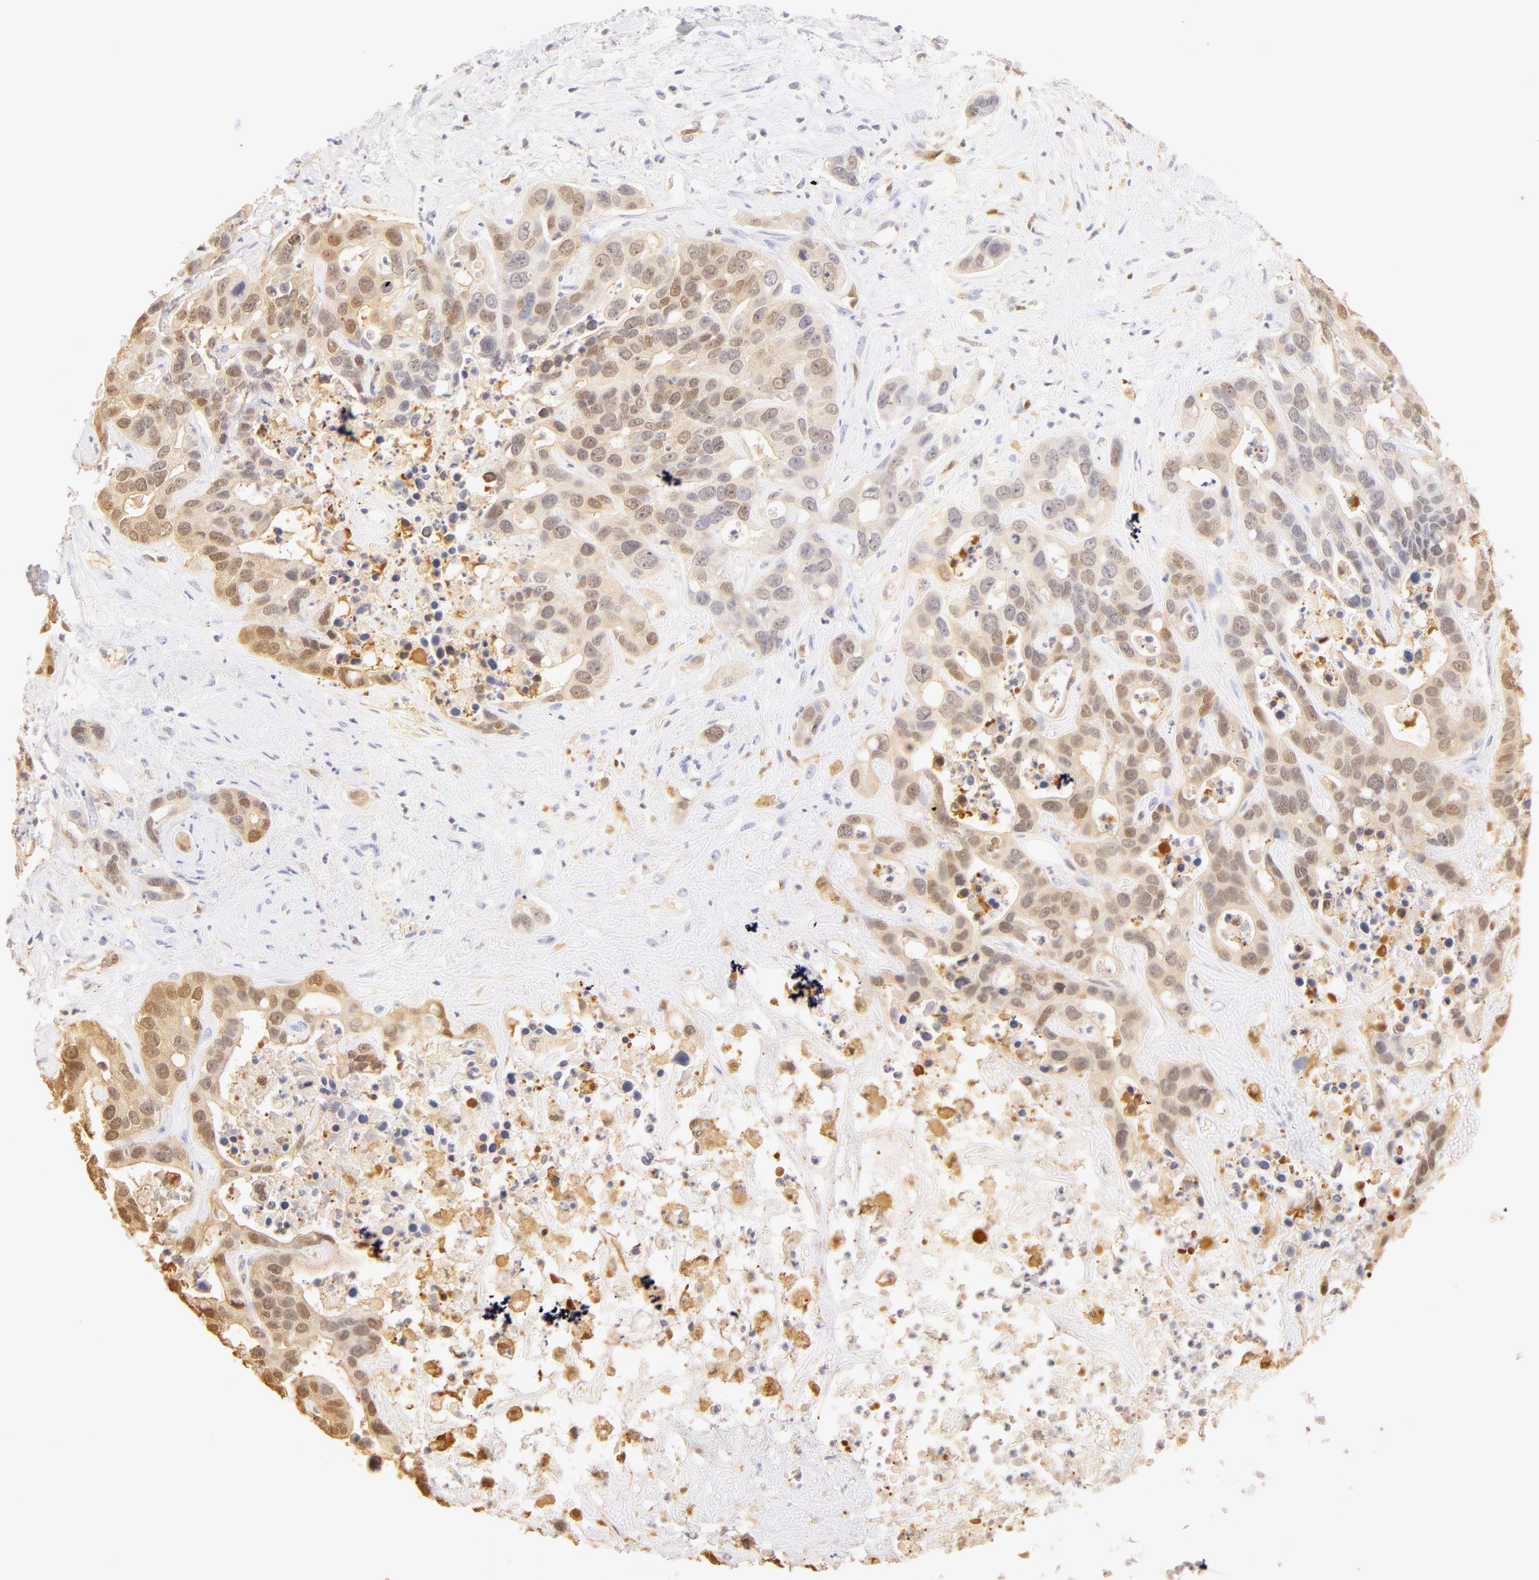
{"staining": {"intensity": "weak", "quantity": "<25%", "location": "nuclear"}, "tissue": "liver cancer", "cell_type": "Tumor cells", "image_type": "cancer", "snomed": [{"axis": "morphology", "description": "Cholangiocarcinoma"}, {"axis": "topography", "description": "Liver"}], "caption": "Protein analysis of liver cholangiocarcinoma shows no significant positivity in tumor cells. The staining was performed using DAB to visualize the protein expression in brown, while the nuclei were stained in blue with hematoxylin (Magnification: 20x).", "gene": "CA2", "patient": {"sex": "female", "age": 65}}